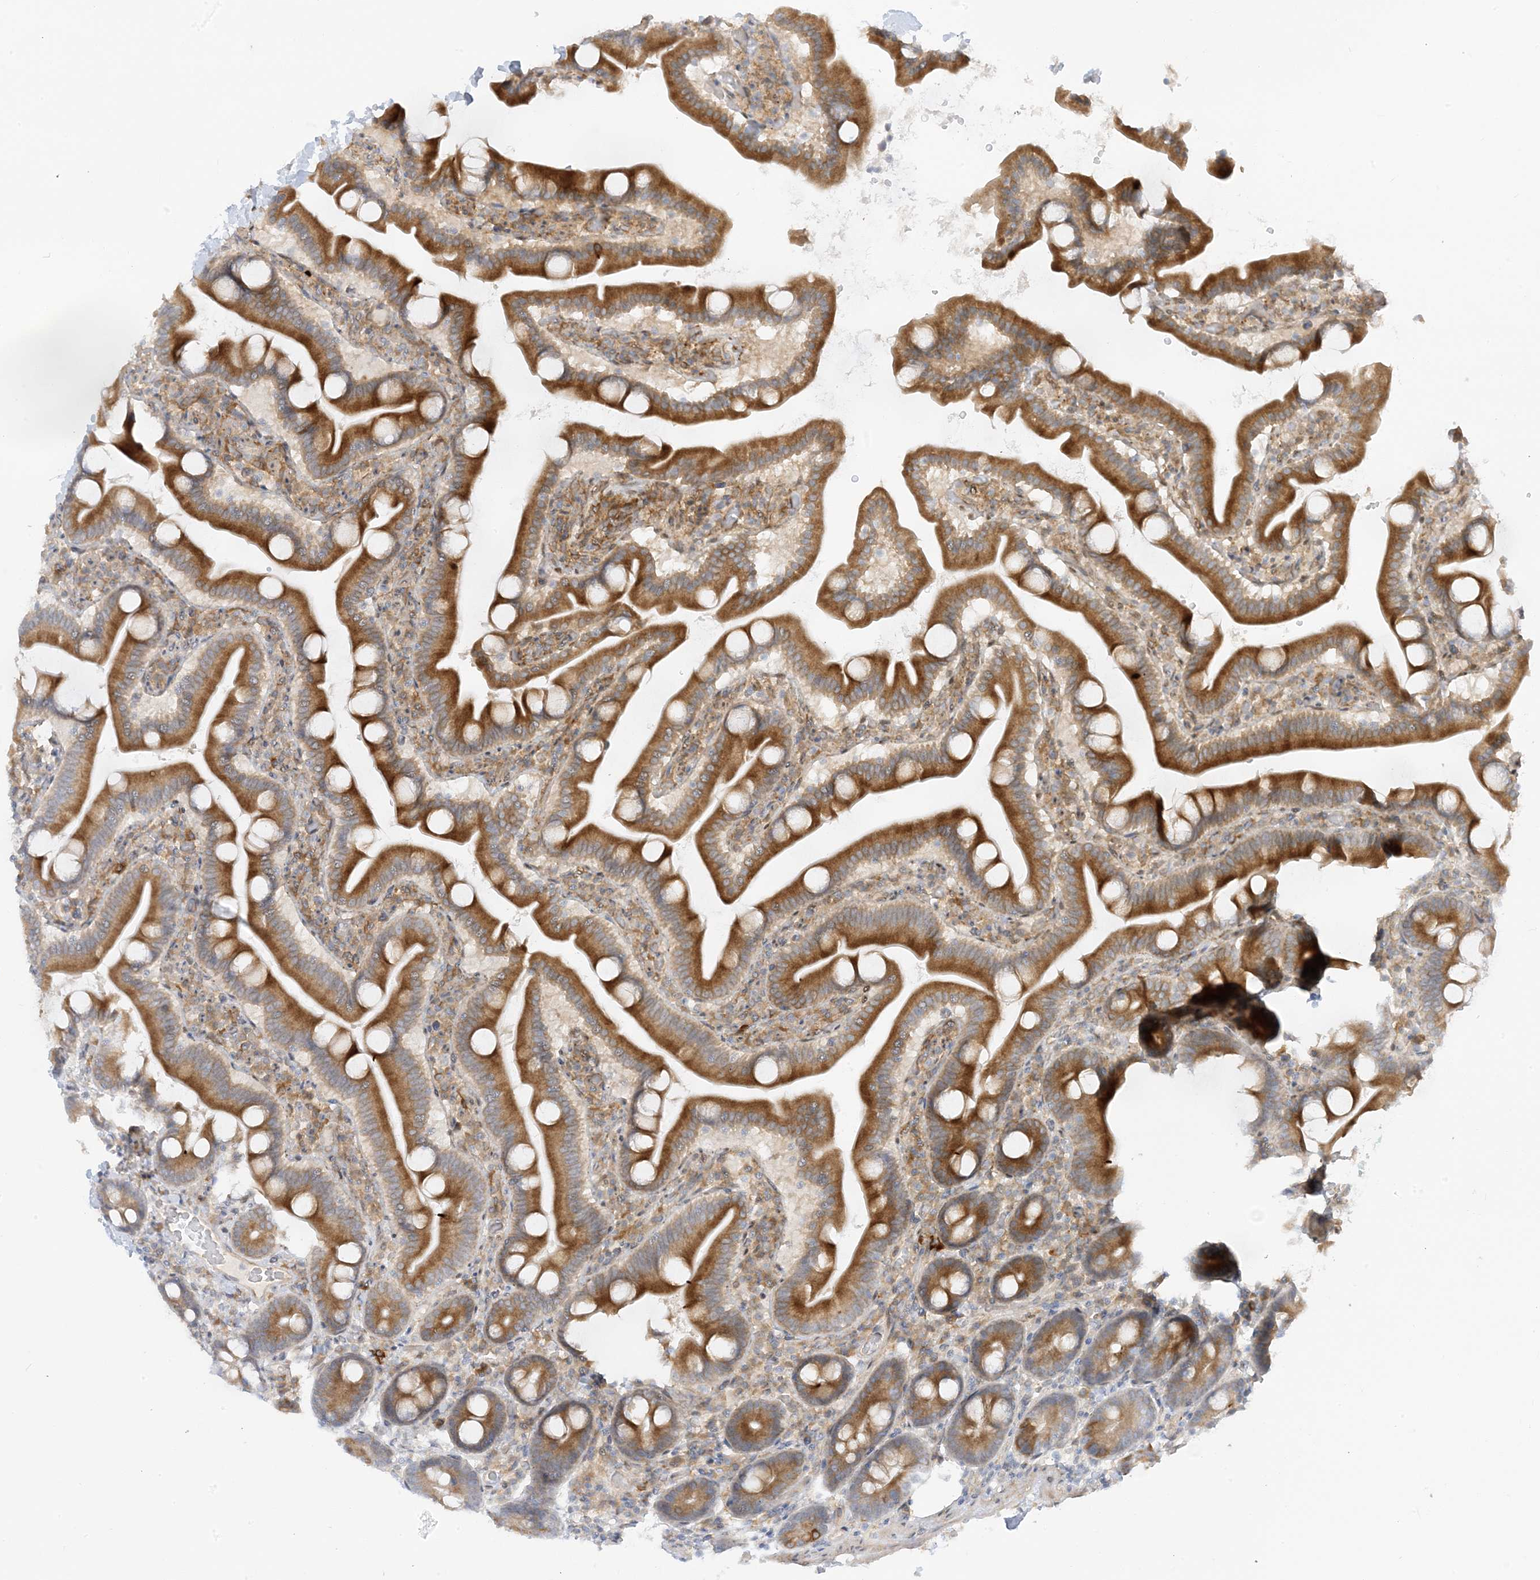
{"staining": {"intensity": "strong", "quantity": ">75%", "location": "cytoplasmic/membranous"}, "tissue": "duodenum", "cell_type": "Glandular cells", "image_type": "normal", "snomed": [{"axis": "morphology", "description": "Normal tissue, NOS"}, {"axis": "topography", "description": "Duodenum"}], "caption": "Protein expression analysis of unremarkable human duodenum reveals strong cytoplasmic/membranous expression in about >75% of glandular cells. The staining is performed using DAB brown chromogen to label protein expression. The nuclei are counter-stained blue using hematoxylin.", "gene": "SCARF2", "patient": {"sex": "male", "age": 55}}